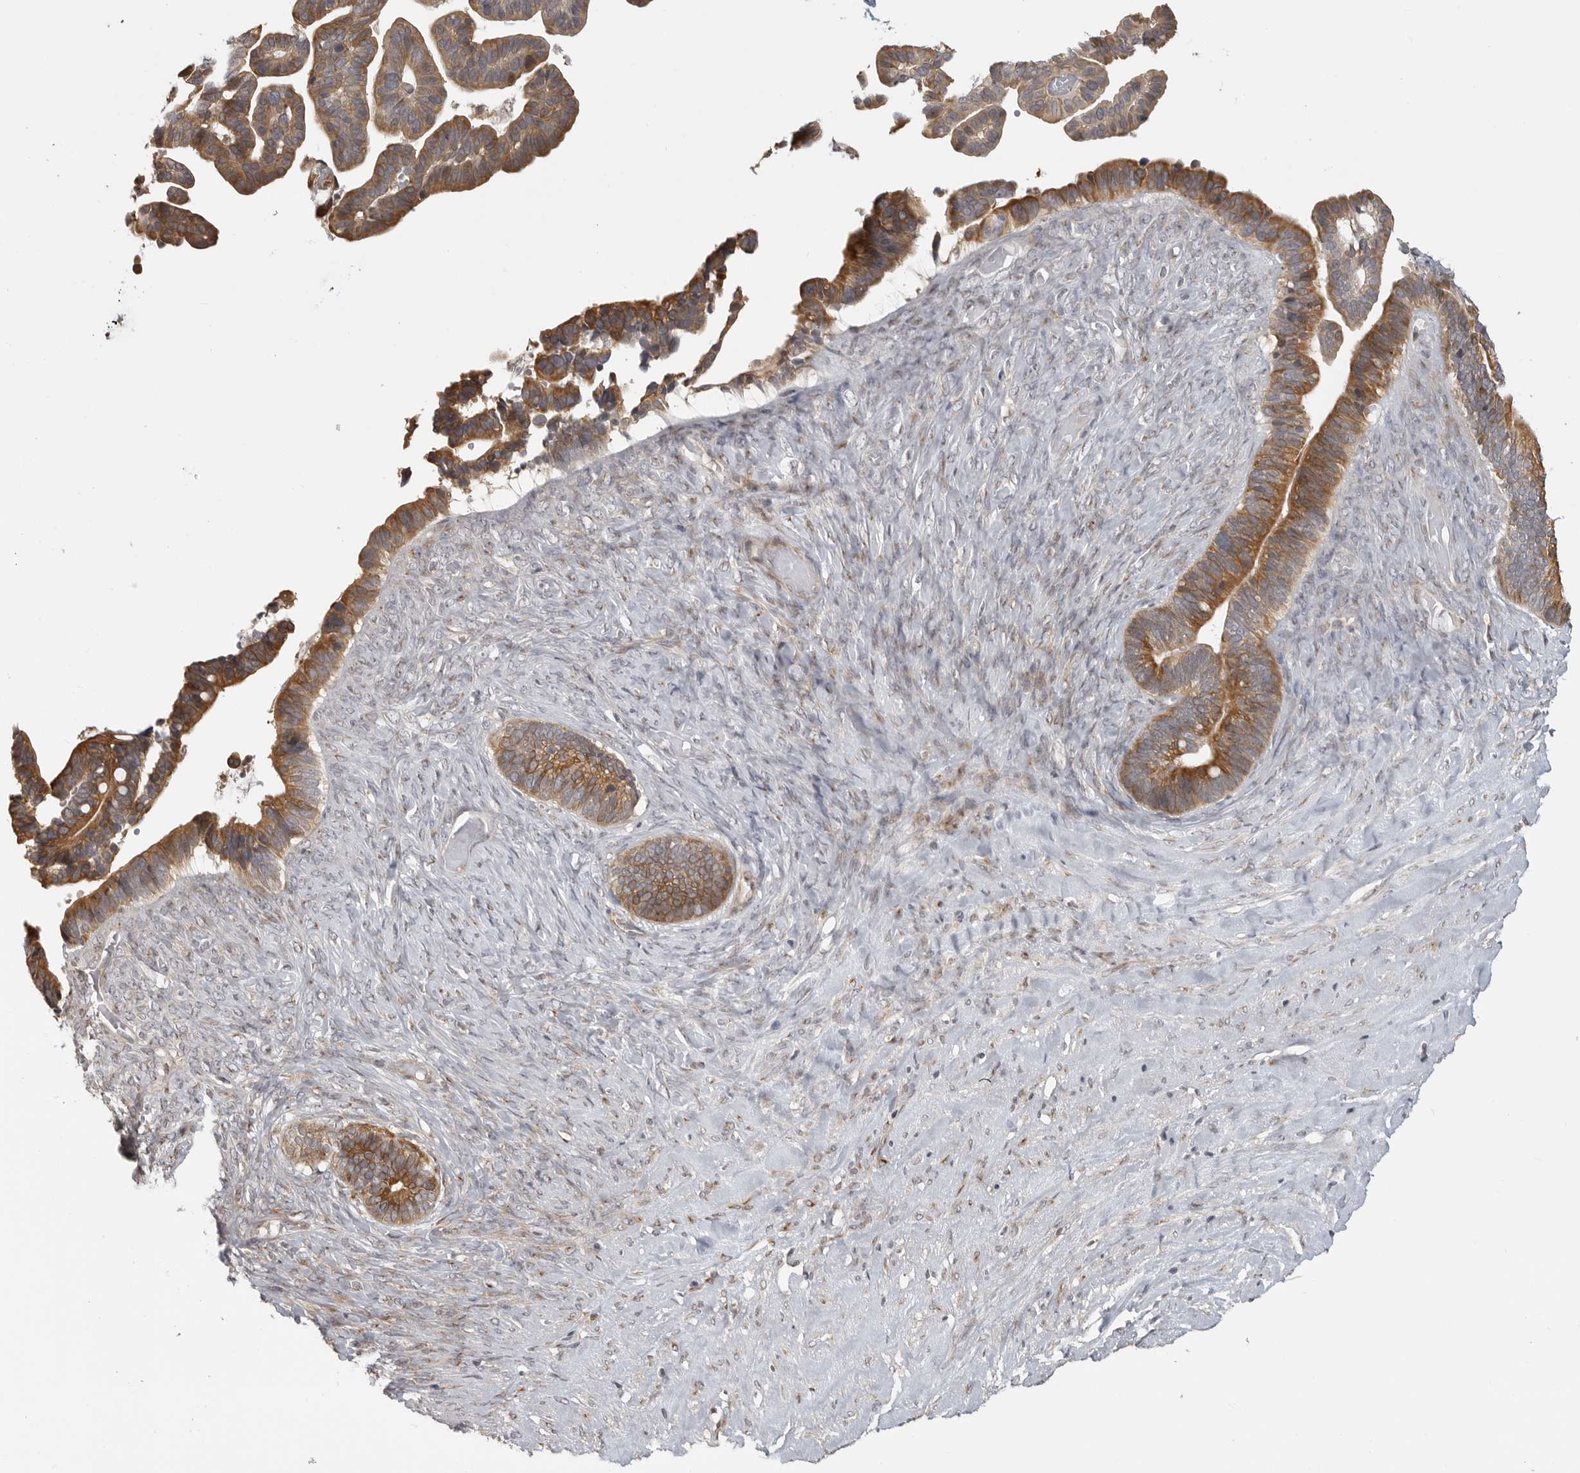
{"staining": {"intensity": "strong", "quantity": ">75%", "location": "cytoplasmic/membranous"}, "tissue": "ovarian cancer", "cell_type": "Tumor cells", "image_type": "cancer", "snomed": [{"axis": "morphology", "description": "Cystadenocarcinoma, serous, NOS"}, {"axis": "topography", "description": "Ovary"}], "caption": "Immunohistochemistry (IHC) of serous cystadenocarcinoma (ovarian) exhibits high levels of strong cytoplasmic/membranous positivity in approximately >75% of tumor cells. The staining was performed using DAB to visualize the protein expression in brown, while the nuclei were stained in blue with hematoxylin (Magnification: 20x).", "gene": "IDO1", "patient": {"sex": "female", "age": 56}}